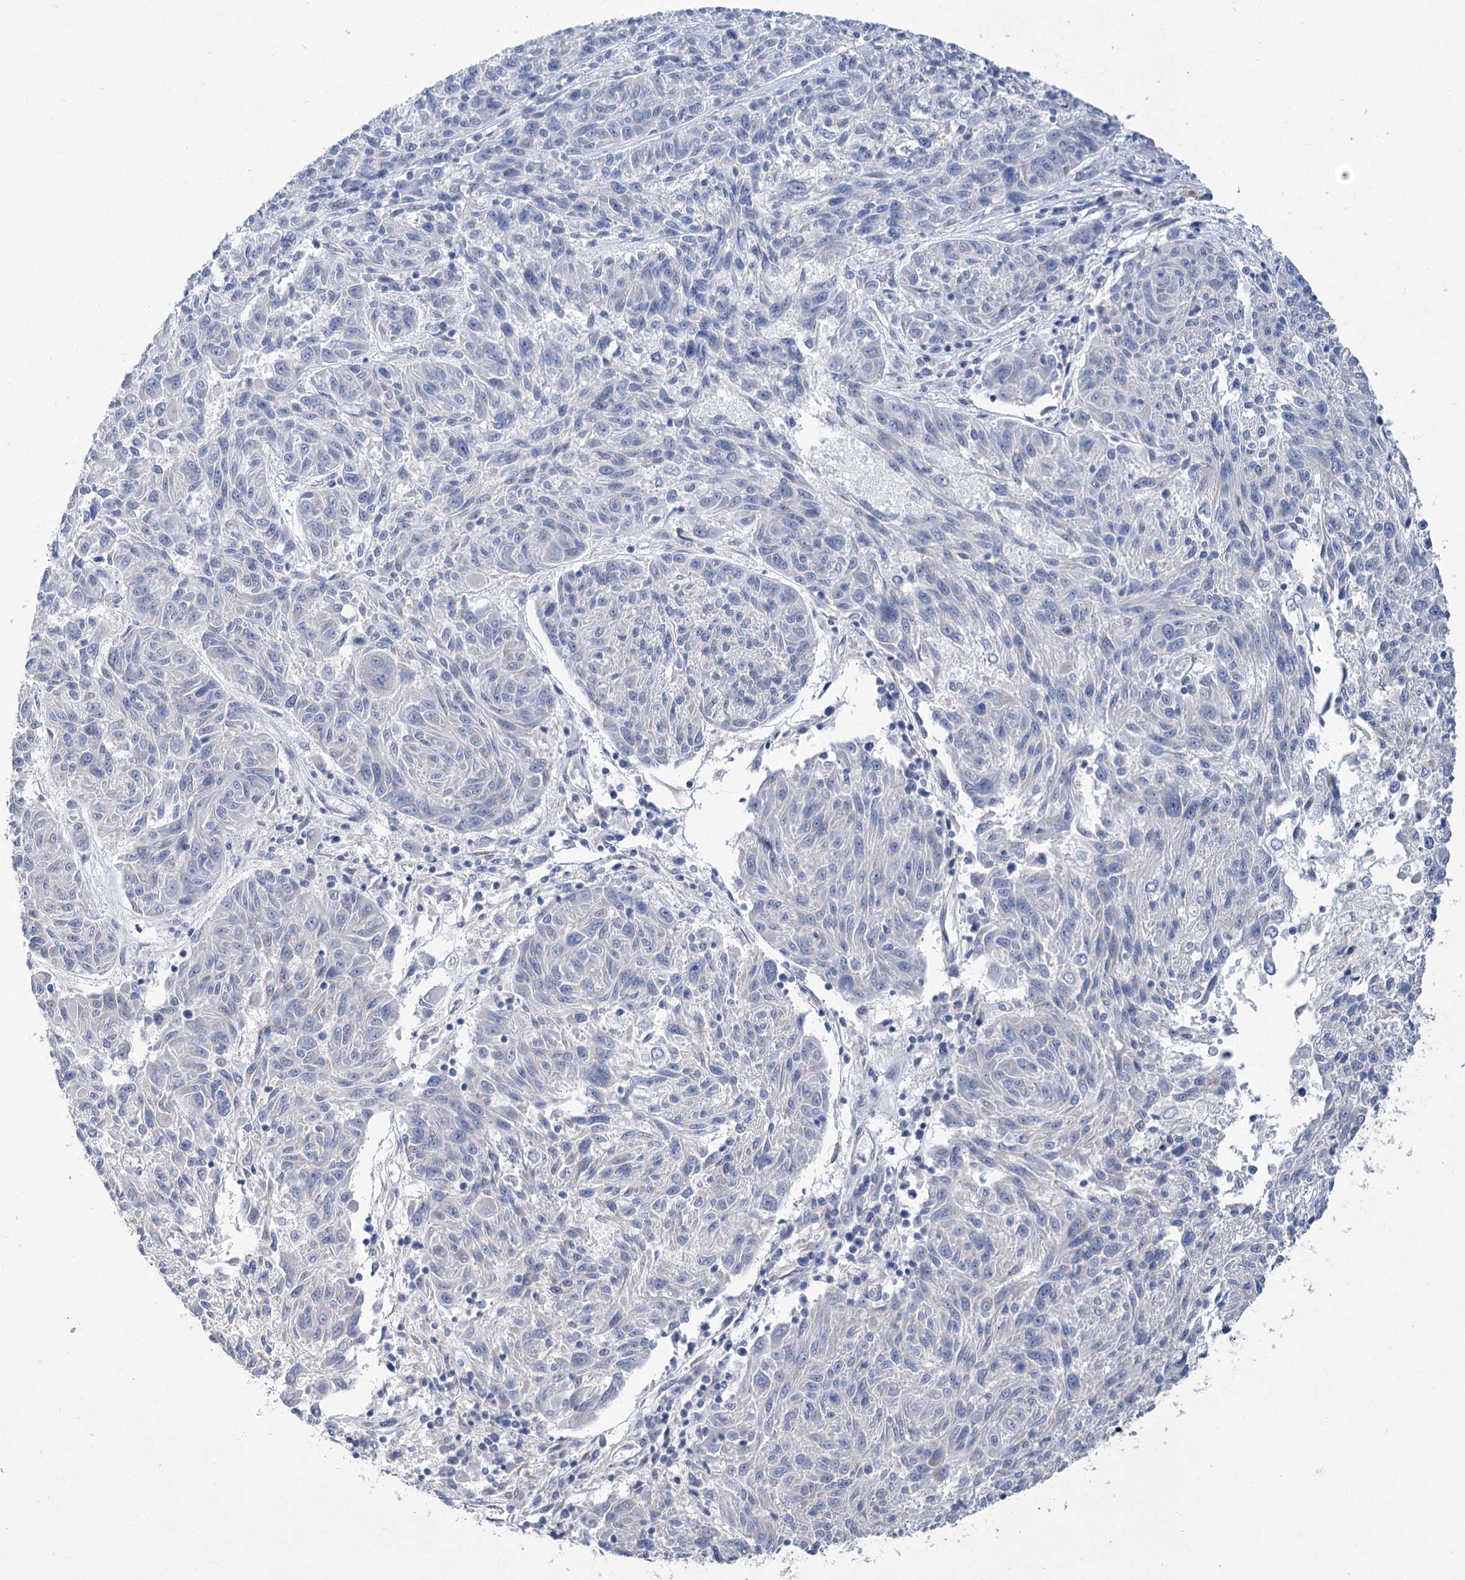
{"staining": {"intensity": "negative", "quantity": "none", "location": "none"}, "tissue": "melanoma", "cell_type": "Tumor cells", "image_type": "cancer", "snomed": [{"axis": "morphology", "description": "Malignant melanoma, NOS"}, {"axis": "topography", "description": "Skin"}], "caption": "DAB immunohistochemical staining of human malignant melanoma exhibits no significant expression in tumor cells. Brightfield microscopy of IHC stained with DAB (3,3'-diaminobenzidine) (brown) and hematoxylin (blue), captured at high magnification.", "gene": "SLC9A3", "patient": {"sex": "male", "age": 53}}